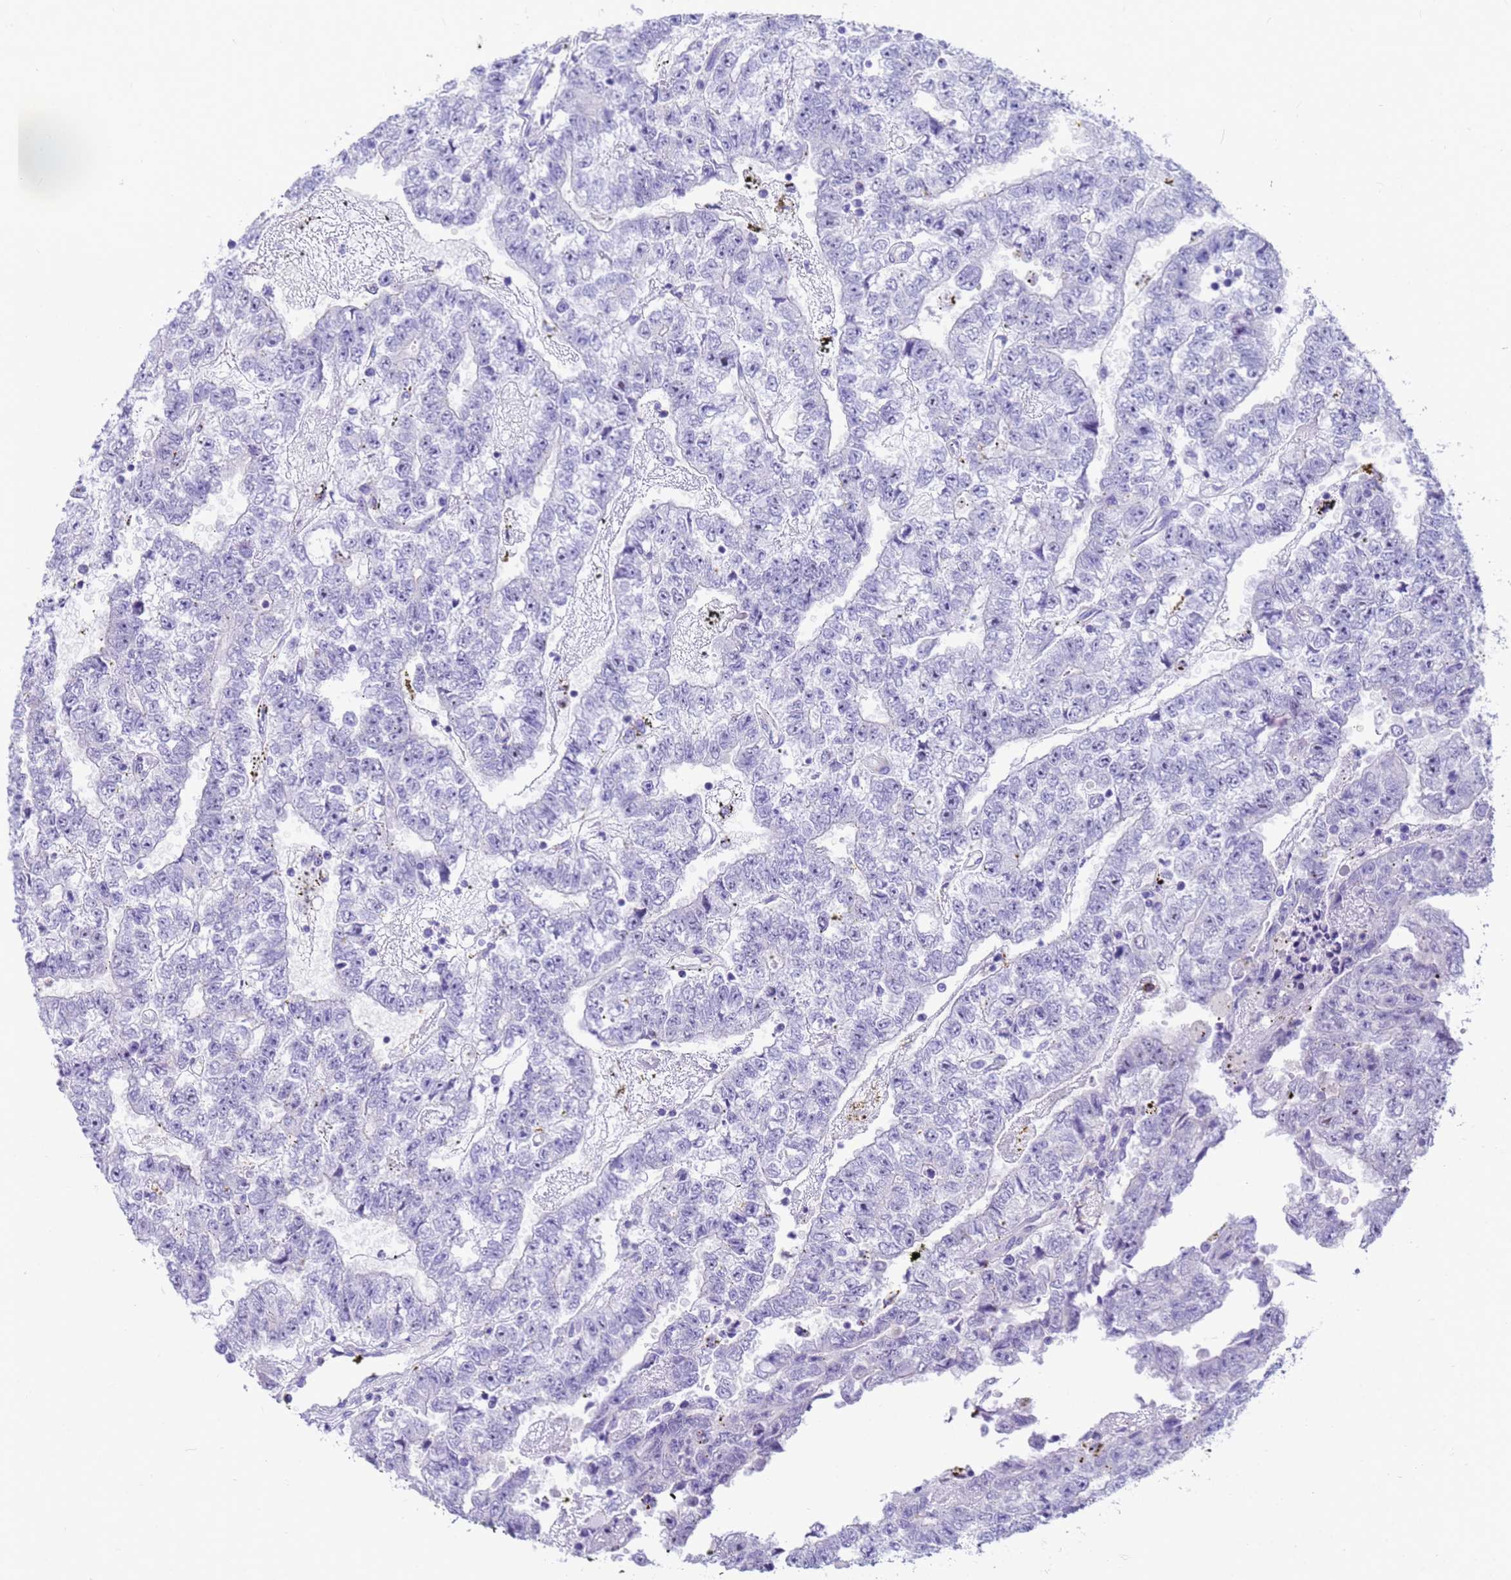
{"staining": {"intensity": "negative", "quantity": "none", "location": "none"}, "tissue": "testis cancer", "cell_type": "Tumor cells", "image_type": "cancer", "snomed": [{"axis": "morphology", "description": "Carcinoma, Embryonal, NOS"}, {"axis": "topography", "description": "Testis"}], "caption": "DAB immunohistochemical staining of human testis cancer (embryonal carcinoma) demonstrates no significant expression in tumor cells. The staining was performed using DAB (3,3'-diaminobenzidine) to visualize the protein expression in brown, while the nuclei were stained in blue with hematoxylin (Magnification: 20x).", "gene": "RNASE2", "patient": {"sex": "male", "age": 25}}